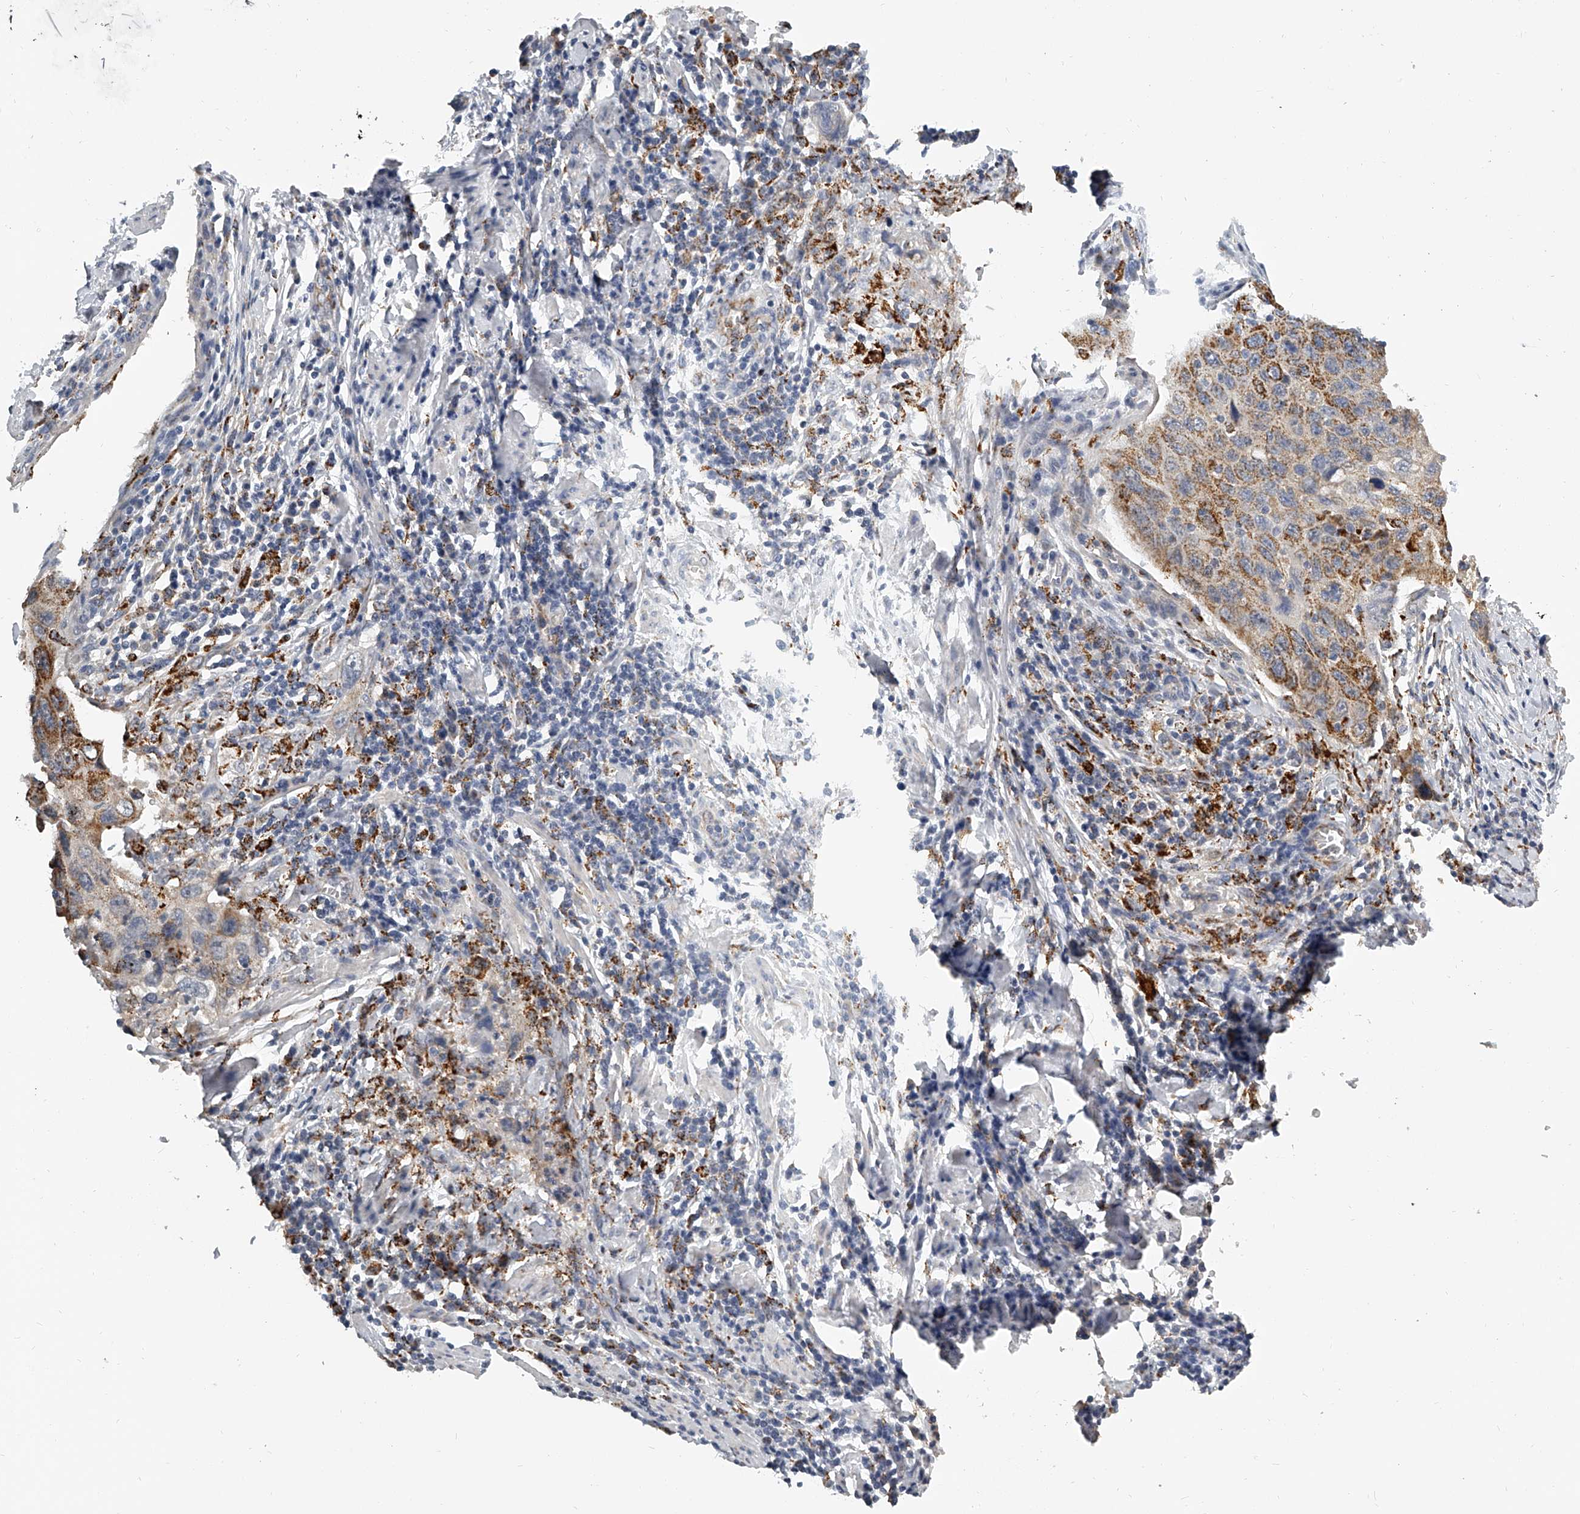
{"staining": {"intensity": "moderate", "quantity": ">75%", "location": "cytoplasmic/membranous"}, "tissue": "cervical cancer", "cell_type": "Tumor cells", "image_type": "cancer", "snomed": [{"axis": "morphology", "description": "Squamous cell carcinoma, NOS"}, {"axis": "topography", "description": "Cervix"}], "caption": "Cervical cancer (squamous cell carcinoma) stained with a protein marker displays moderate staining in tumor cells.", "gene": "KLHL7", "patient": {"sex": "female", "age": 53}}